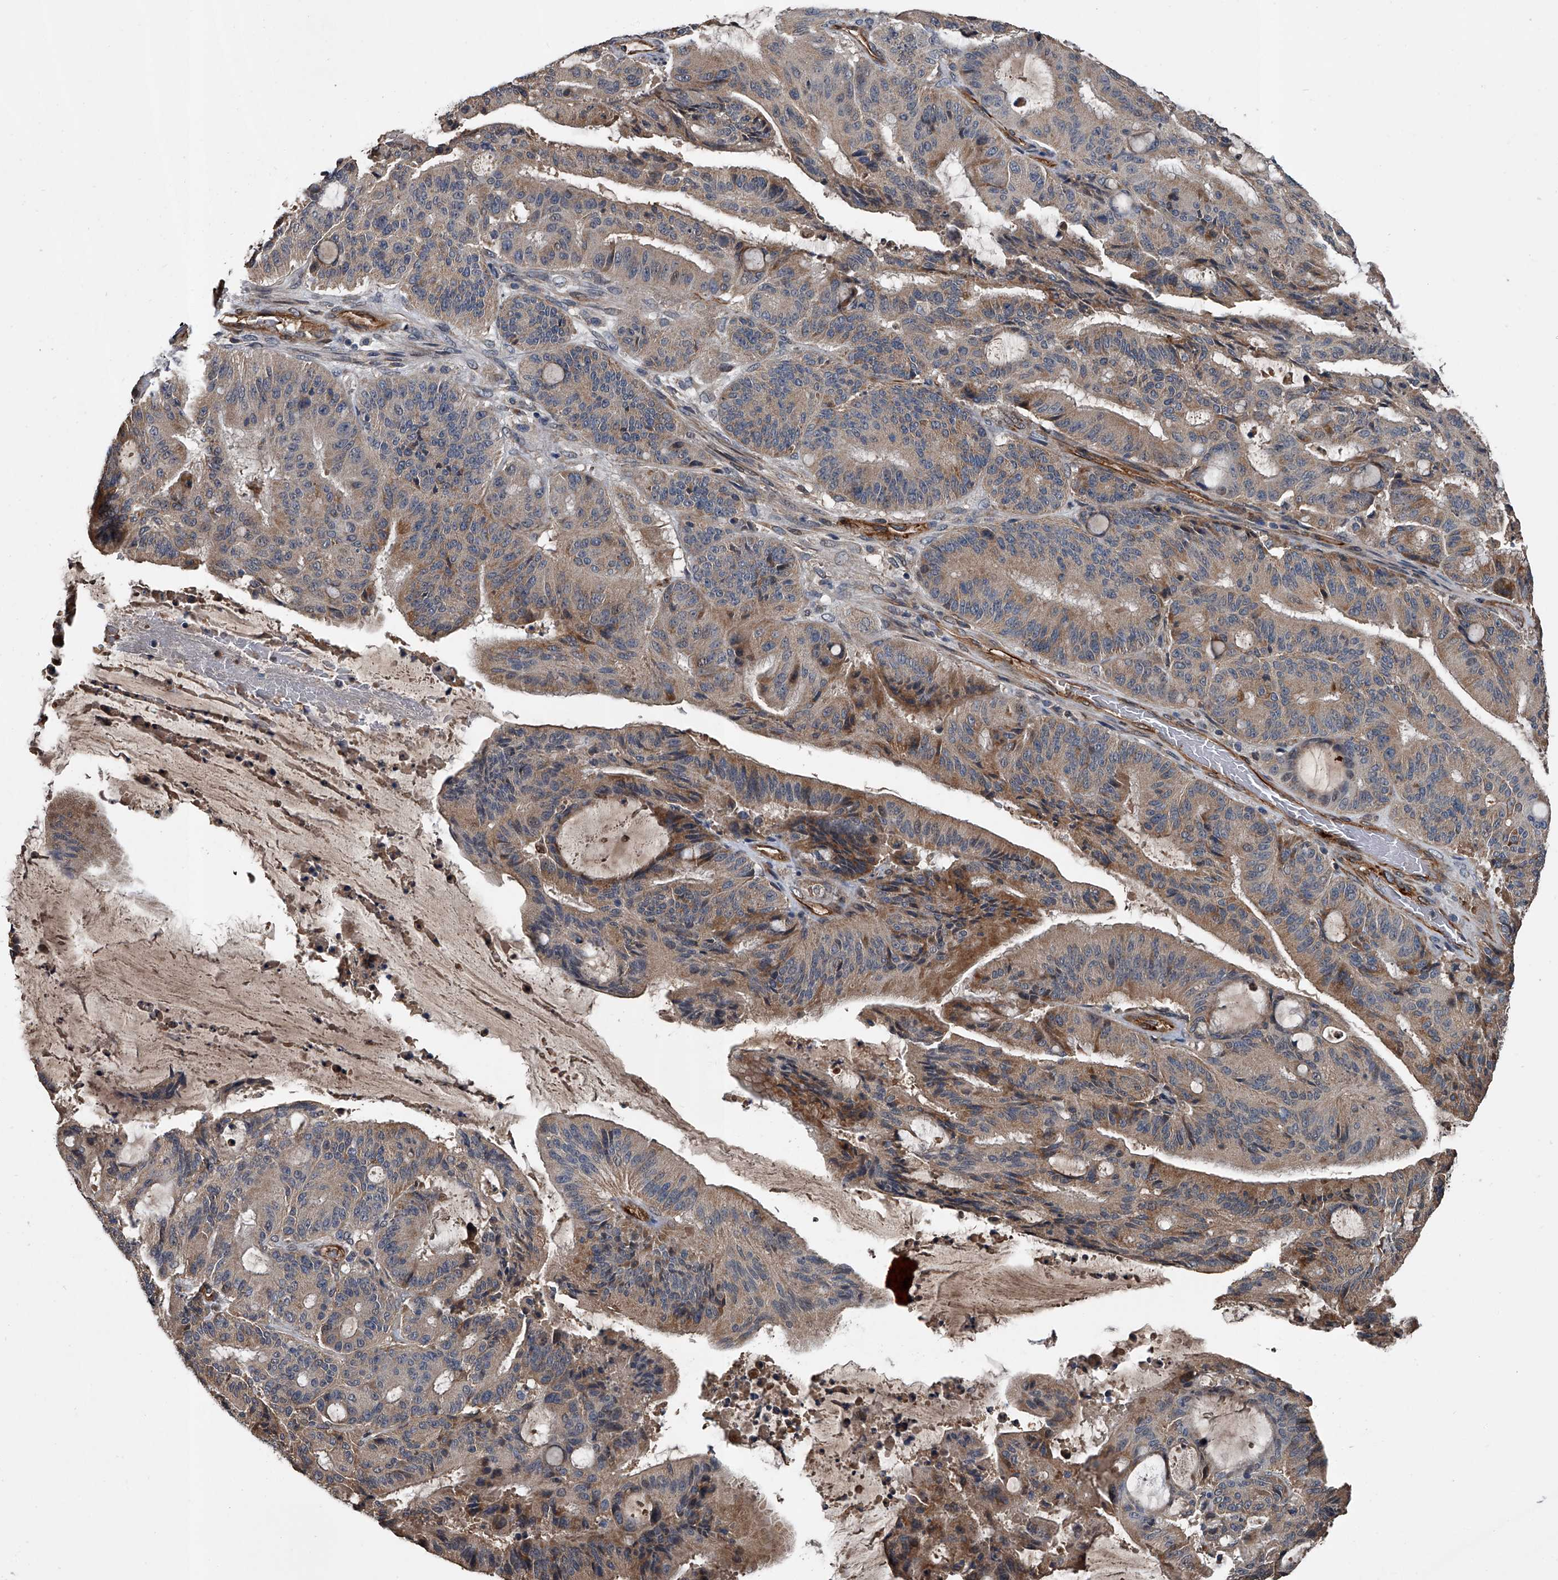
{"staining": {"intensity": "moderate", "quantity": "25%-75%", "location": "cytoplasmic/membranous"}, "tissue": "liver cancer", "cell_type": "Tumor cells", "image_type": "cancer", "snomed": [{"axis": "morphology", "description": "Normal tissue, NOS"}, {"axis": "morphology", "description": "Cholangiocarcinoma"}, {"axis": "topography", "description": "Liver"}, {"axis": "topography", "description": "Peripheral nerve tissue"}], "caption": "IHC (DAB) staining of human liver cancer demonstrates moderate cytoplasmic/membranous protein staining in approximately 25%-75% of tumor cells.", "gene": "LDLRAD2", "patient": {"sex": "female", "age": 73}}